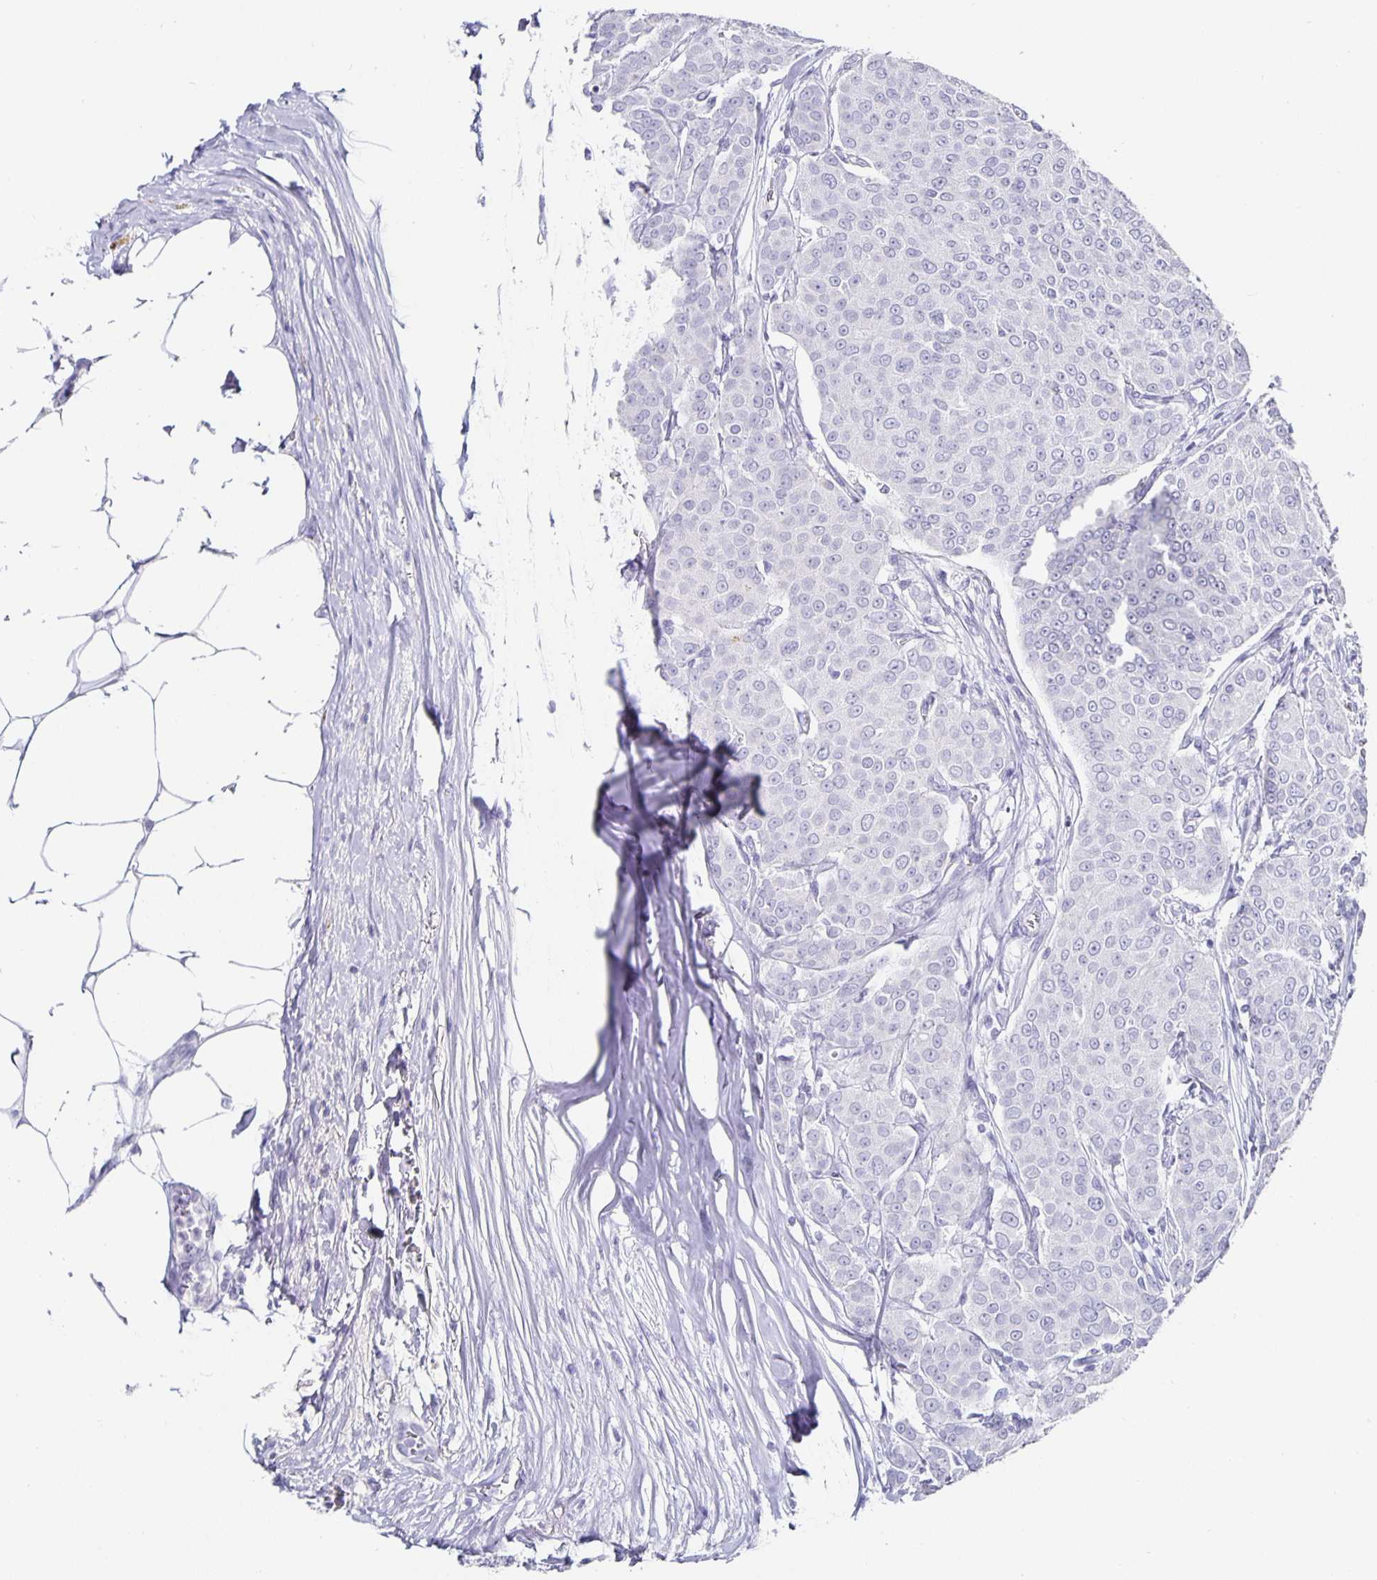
{"staining": {"intensity": "negative", "quantity": "none", "location": "none"}, "tissue": "breast cancer", "cell_type": "Tumor cells", "image_type": "cancer", "snomed": [{"axis": "morphology", "description": "Duct carcinoma"}, {"axis": "topography", "description": "Breast"}], "caption": "Histopathology image shows no protein expression in tumor cells of infiltrating ductal carcinoma (breast) tissue.", "gene": "CHGA", "patient": {"sex": "female", "age": 91}}